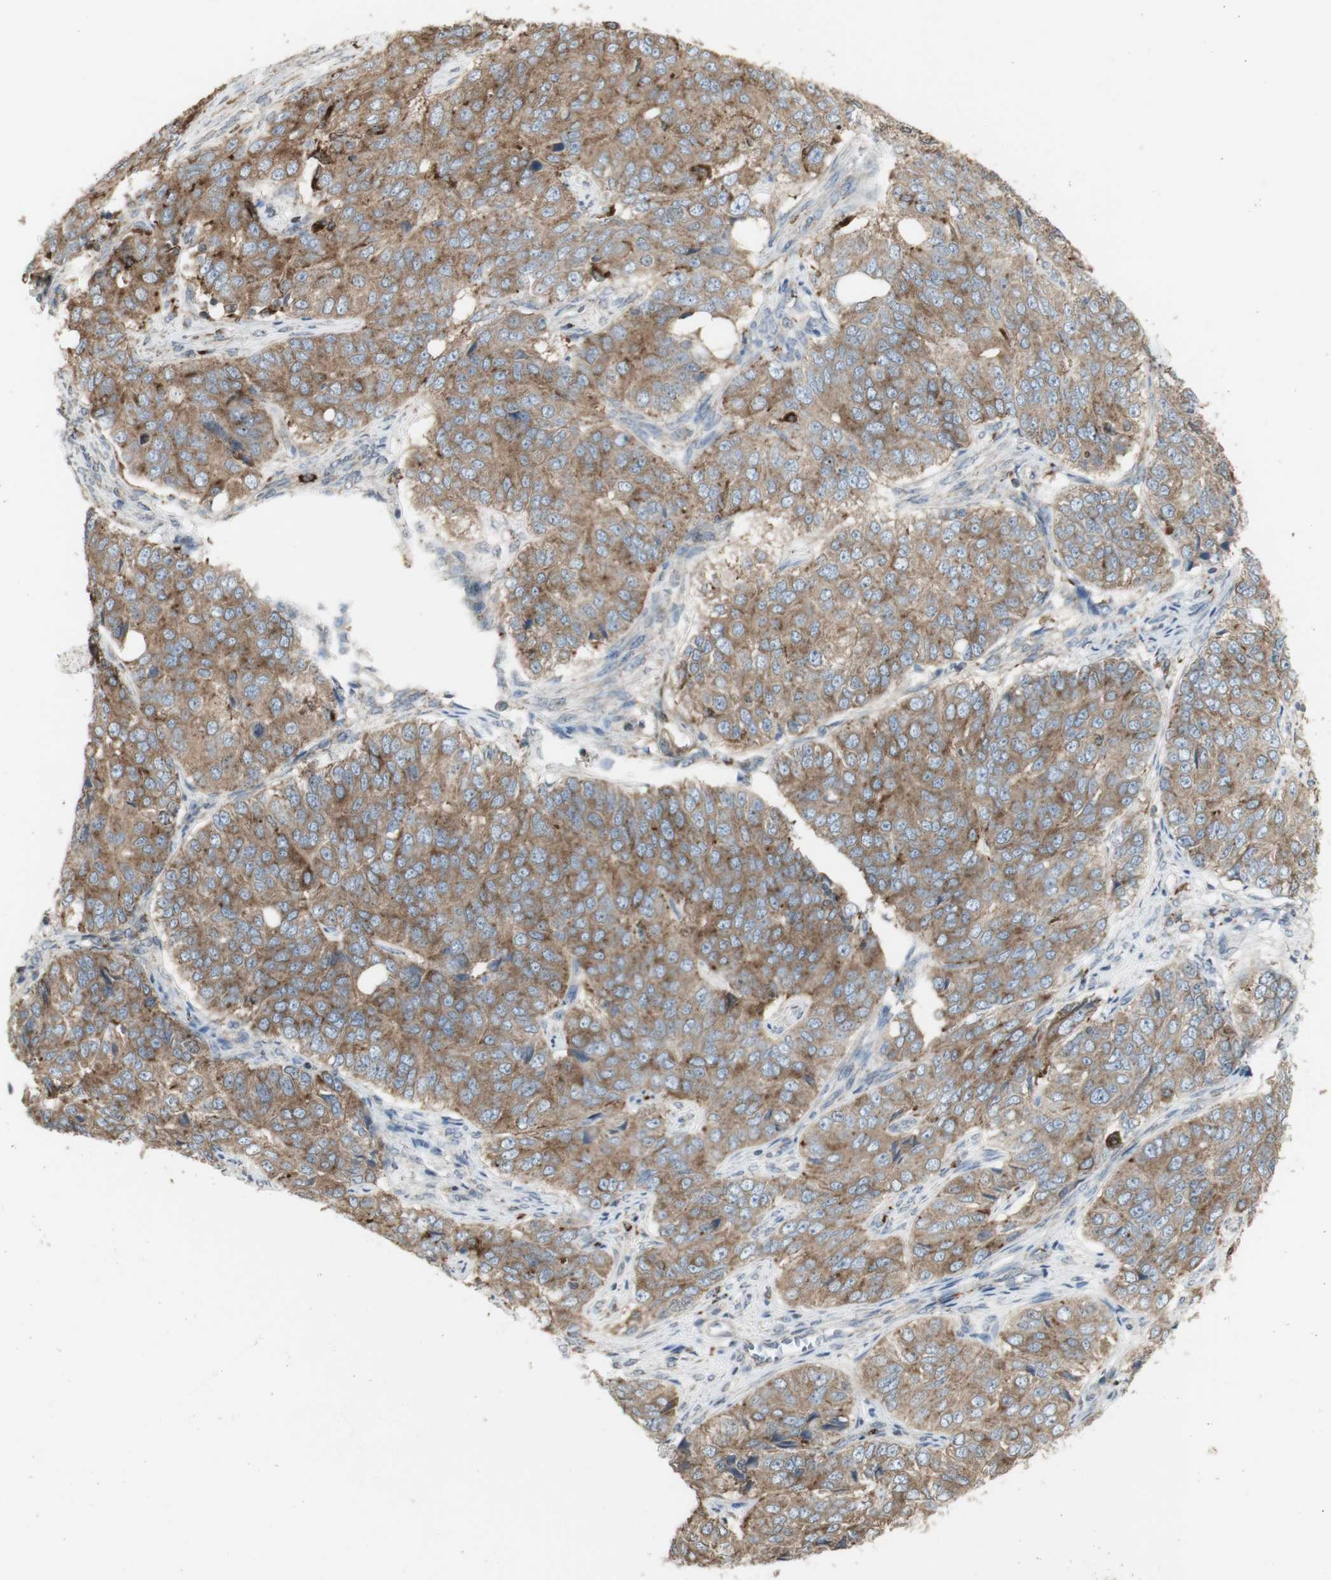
{"staining": {"intensity": "moderate", "quantity": ">75%", "location": "cytoplasmic/membranous"}, "tissue": "ovarian cancer", "cell_type": "Tumor cells", "image_type": "cancer", "snomed": [{"axis": "morphology", "description": "Carcinoma, endometroid"}, {"axis": "topography", "description": "Ovary"}], "caption": "Moderate cytoplasmic/membranous staining for a protein is appreciated in about >75% of tumor cells of ovarian cancer using immunohistochemistry (IHC).", "gene": "ATP6V1E1", "patient": {"sex": "female", "age": 51}}